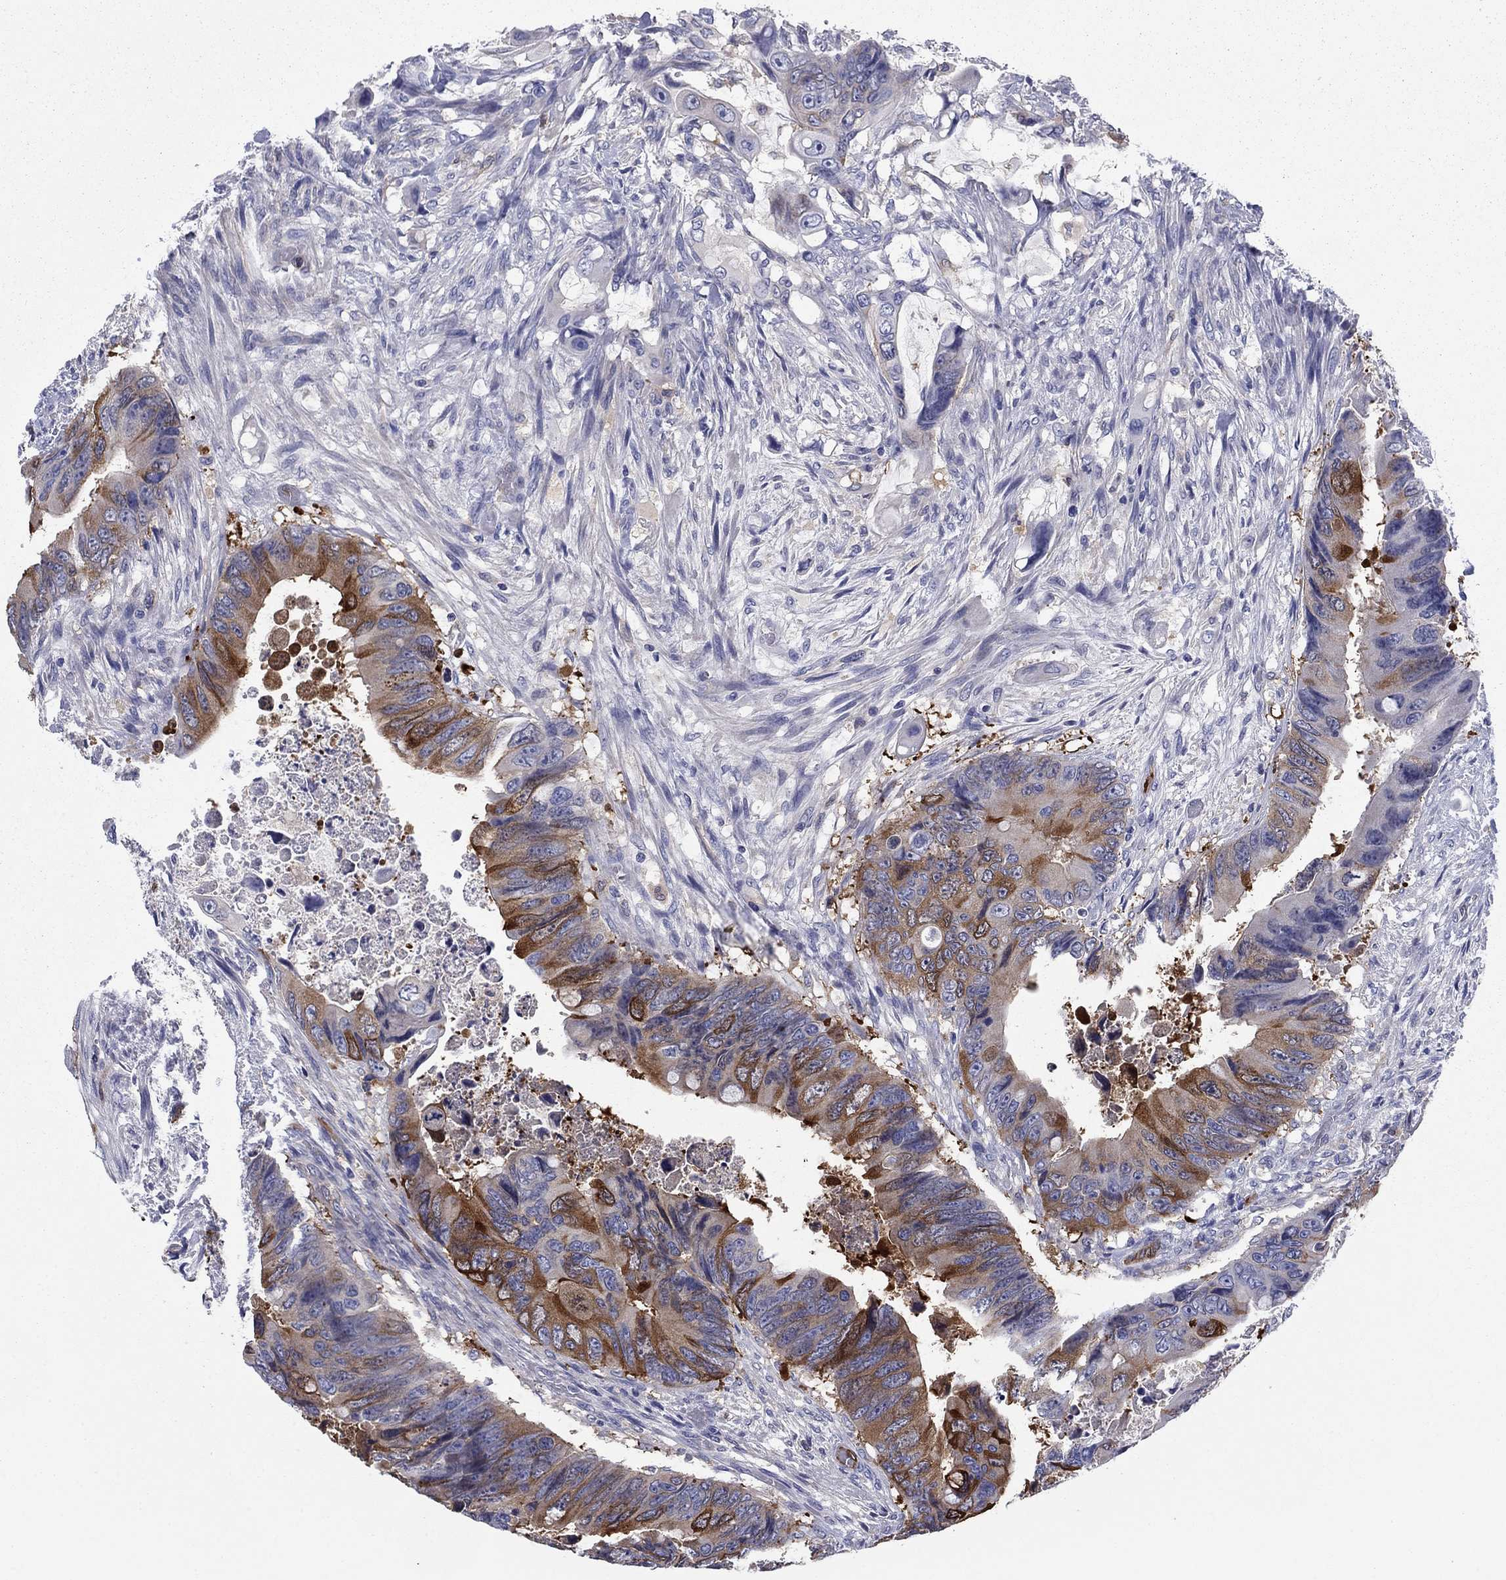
{"staining": {"intensity": "strong", "quantity": "<25%", "location": "cytoplasmic/membranous"}, "tissue": "colorectal cancer", "cell_type": "Tumor cells", "image_type": "cancer", "snomed": [{"axis": "morphology", "description": "Adenocarcinoma, NOS"}, {"axis": "topography", "description": "Rectum"}], "caption": "Immunohistochemistry image of neoplastic tissue: colorectal adenocarcinoma stained using IHC reveals medium levels of strong protein expression localized specifically in the cytoplasmic/membranous of tumor cells, appearing as a cytoplasmic/membranous brown color.", "gene": "STMN1", "patient": {"sex": "male", "age": 63}}